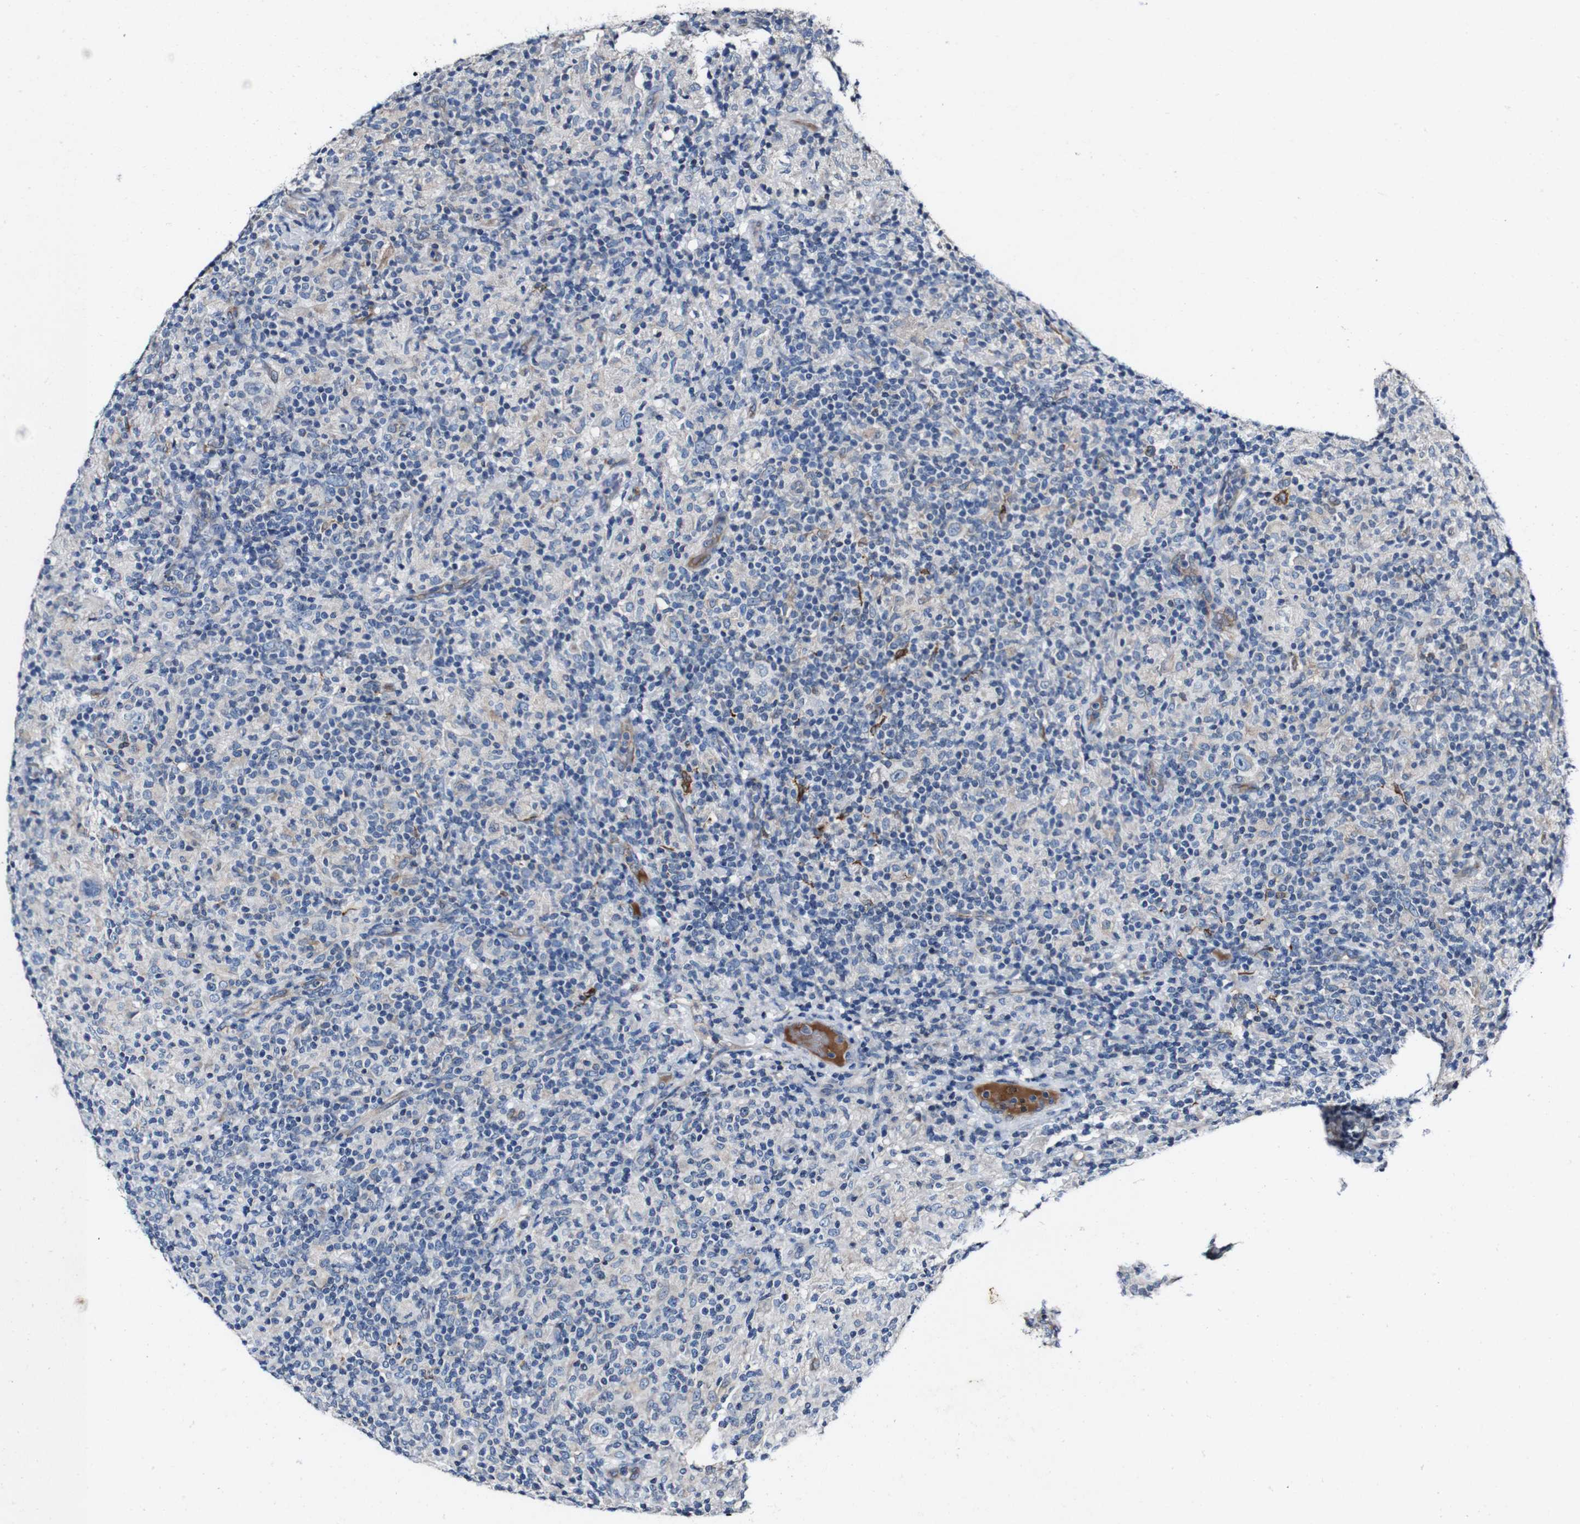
{"staining": {"intensity": "weak", "quantity": "<25%", "location": "cytoplasmic/membranous"}, "tissue": "lymphoma", "cell_type": "Tumor cells", "image_type": "cancer", "snomed": [{"axis": "morphology", "description": "Hodgkin's disease, NOS"}, {"axis": "topography", "description": "Lymph node"}], "caption": "Immunohistochemistry (IHC) histopathology image of neoplastic tissue: human lymphoma stained with DAB reveals no significant protein expression in tumor cells. The staining was performed using DAB (3,3'-diaminobenzidine) to visualize the protein expression in brown, while the nuclei were stained in blue with hematoxylin (Magnification: 20x).", "gene": "GRAMD1A", "patient": {"sex": "male", "age": 70}}